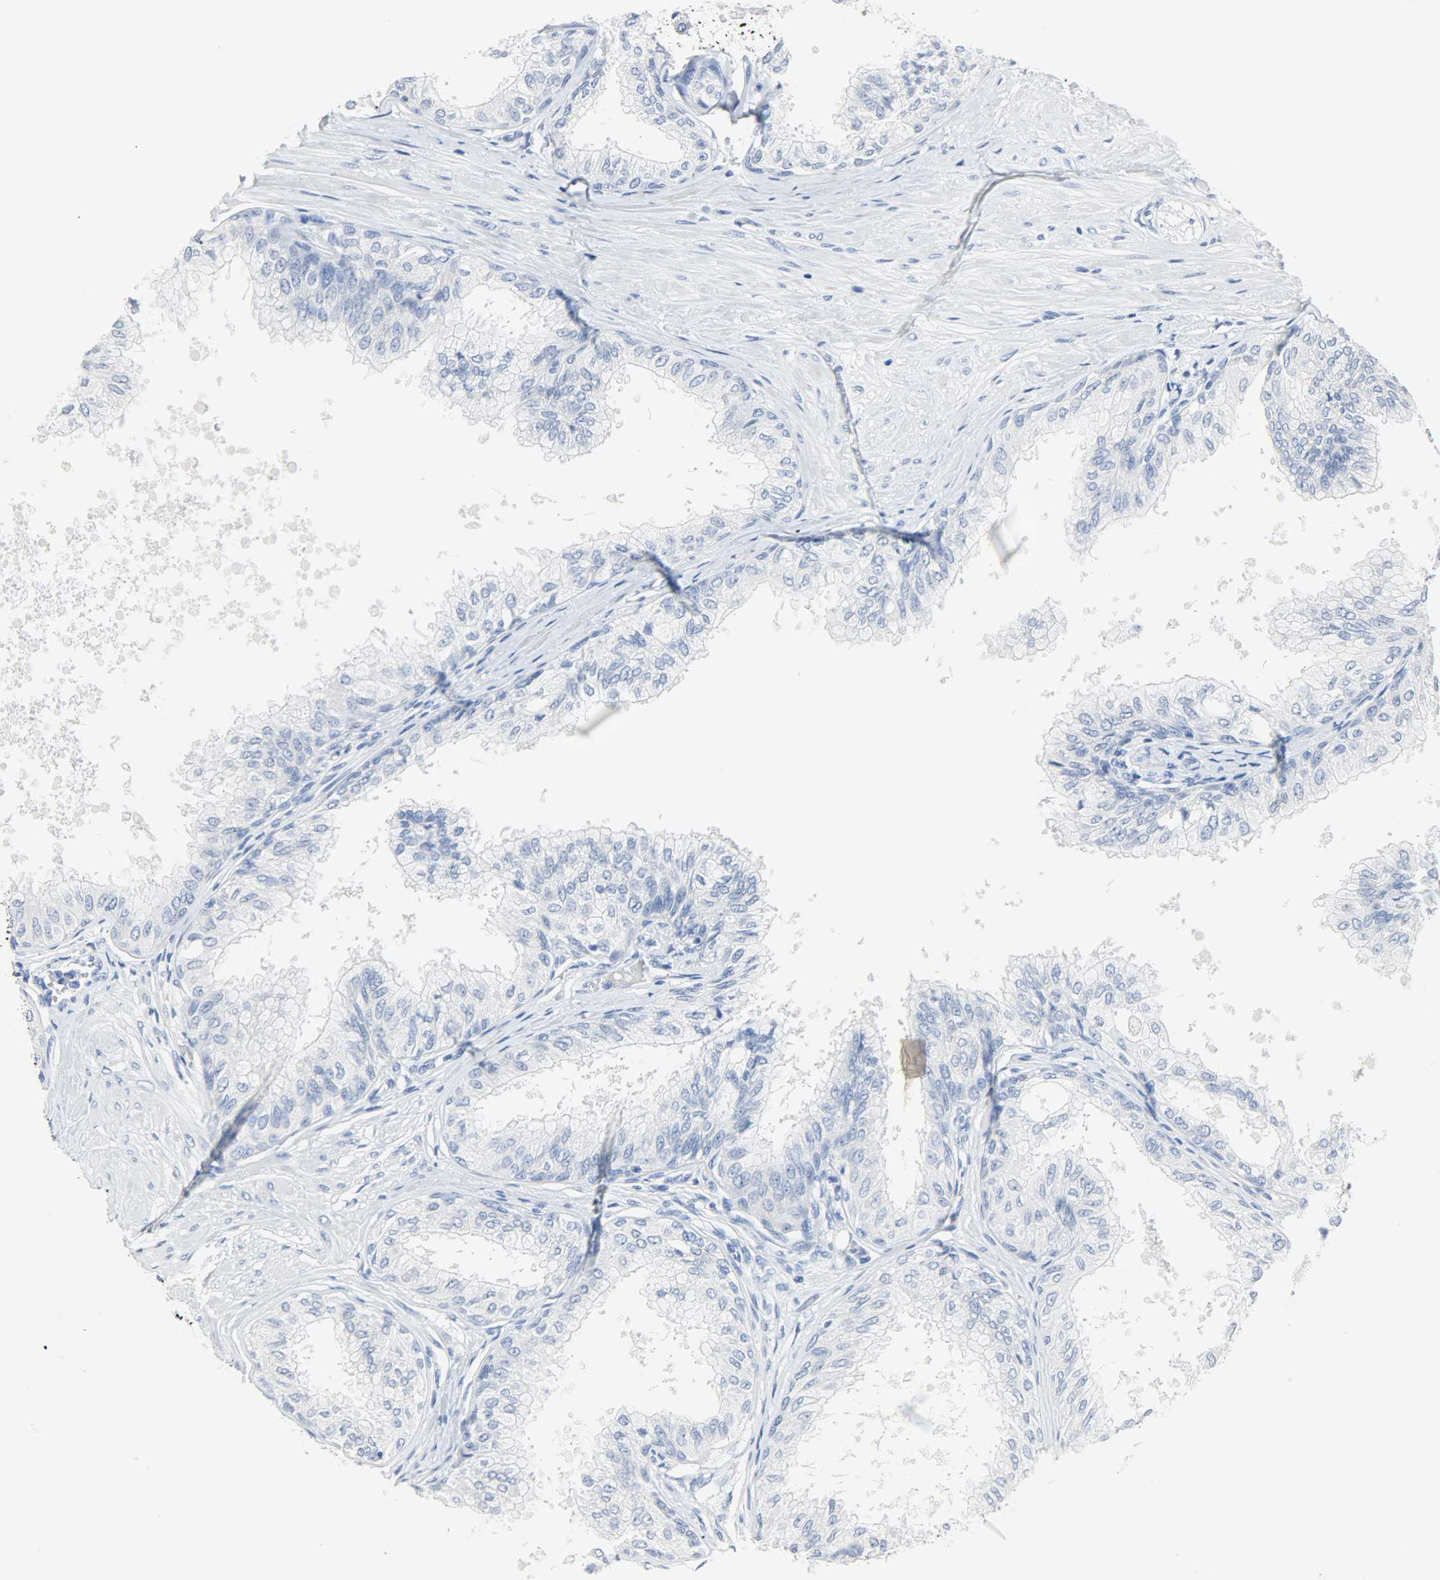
{"staining": {"intensity": "negative", "quantity": "none", "location": "none"}, "tissue": "prostate", "cell_type": "Glandular cells", "image_type": "normal", "snomed": [{"axis": "morphology", "description": "Normal tissue, NOS"}, {"axis": "topography", "description": "Prostate"}, {"axis": "topography", "description": "Seminal veicle"}], "caption": "This is an IHC photomicrograph of benign human prostate. There is no expression in glandular cells.", "gene": "CA3", "patient": {"sex": "male", "age": 60}}